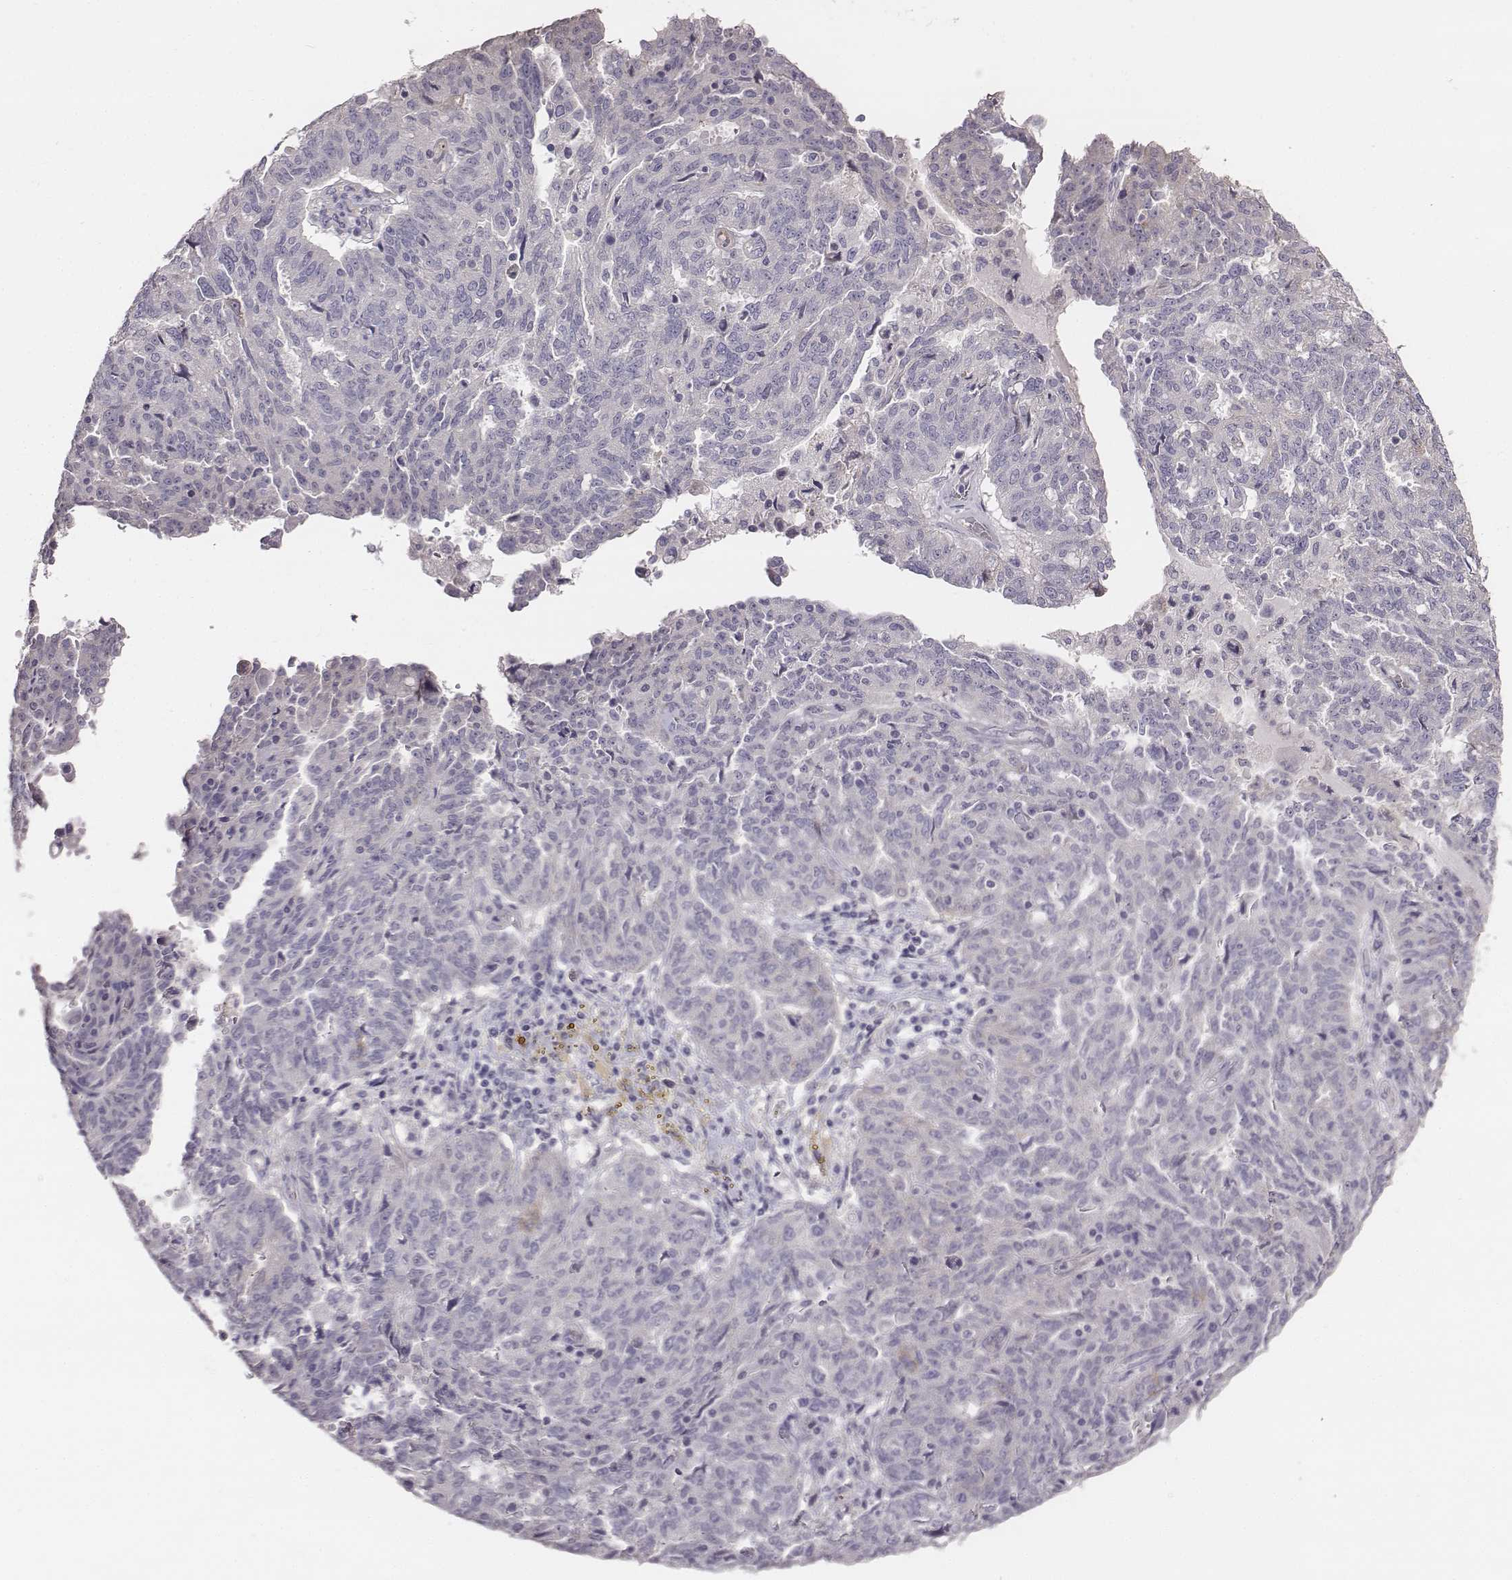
{"staining": {"intensity": "negative", "quantity": "none", "location": "none"}, "tissue": "ovarian cancer", "cell_type": "Tumor cells", "image_type": "cancer", "snomed": [{"axis": "morphology", "description": "Cystadenocarcinoma, serous, NOS"}, {"axis": "topography", "description": "Ovary"}], "caption": "Immunohistochemistry (IHC) image of ovarian cancer stained for a protein (brown), which reveals no expression in tumor cells.", "gene": "PRKCZ", "patient": {"sex": "female", "age": 67}}